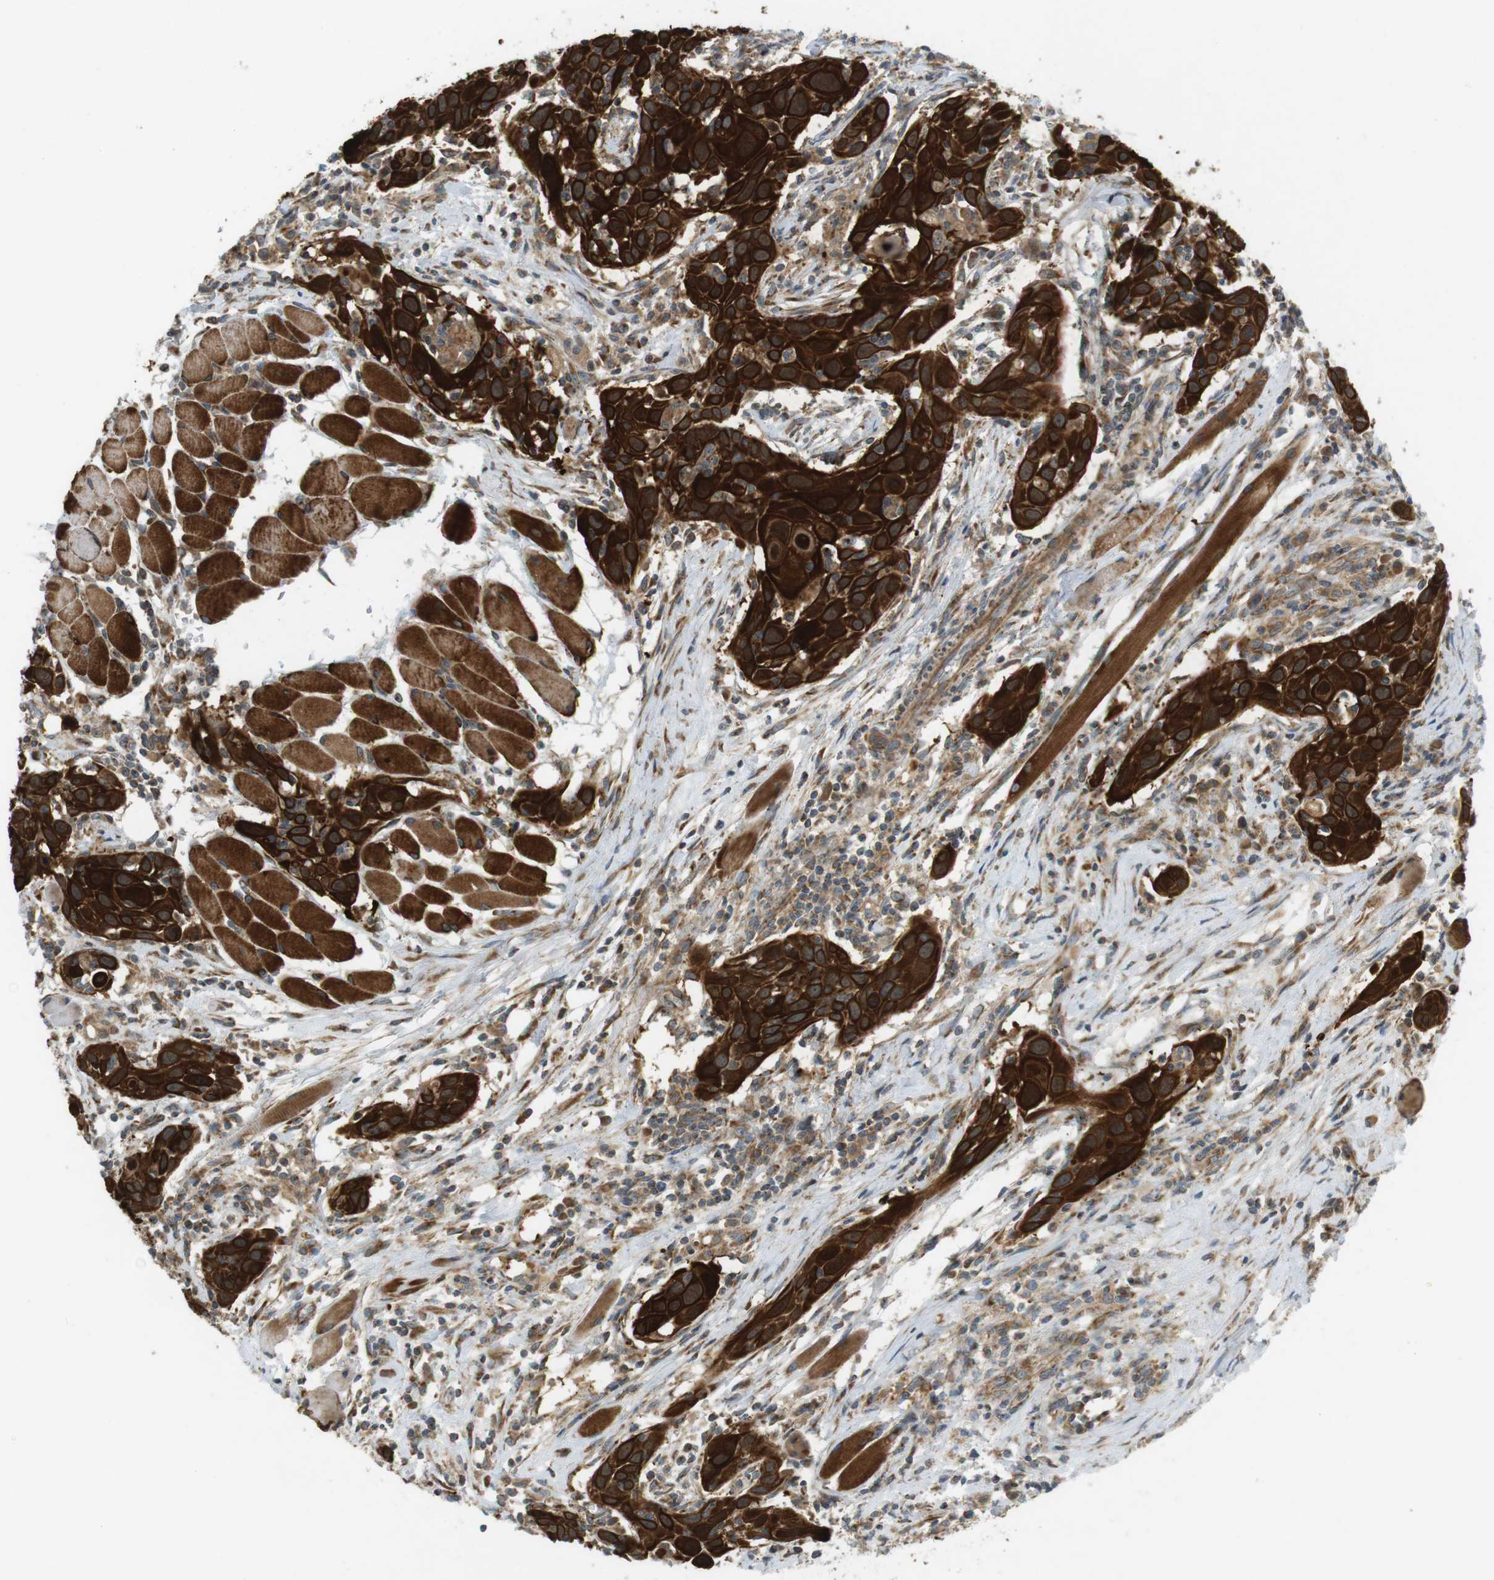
{"staining": {"intensity": "strong", "quantity": ">75%", "location": "cytoplasmic/membranous"}, "tissue": "head and neck cancer", "cell_type": "Tumor cells", "image_type": "cancer", "snomed": [{"axis": "morphology", "description": "Squamous cell carcinoma, NOS"}, {"axis": "topography", "description": "Oral tissue"}, {"axis": "topography", "description": "Head-Neck"}], "caption": "Head and neck squamous cell carcinoma tissue demonstrates strong cytoplasmic/membranous expression in approximately >75% of tumor cells The protein is stained brown, and the nuclei are stained in blue (DAB IHC with brightfield microscopy, high magnification).", "gene": "SLC41A1", "patient": {"sex": "female", "age": 50}}